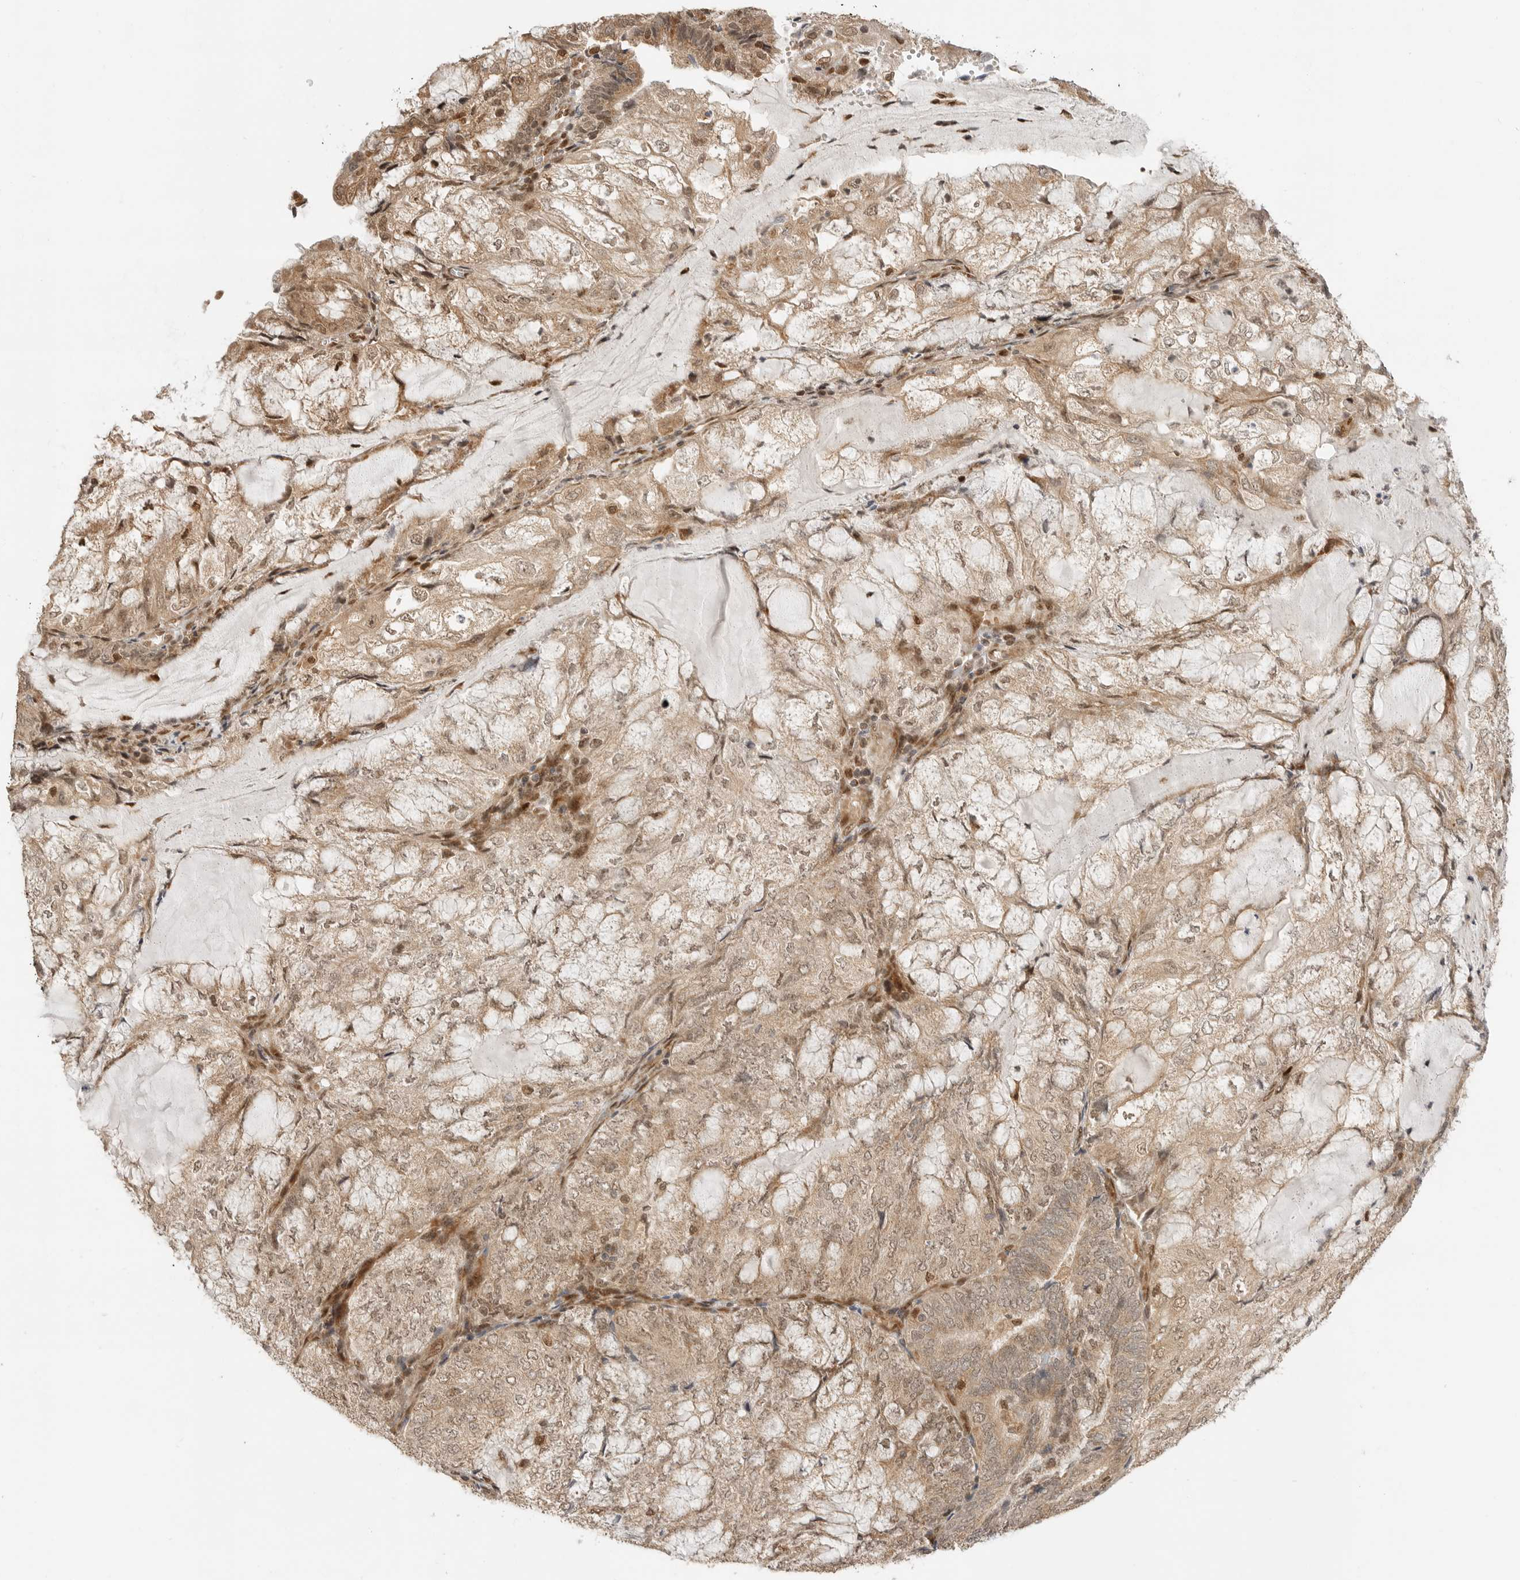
{"staining": {"intensity": "moderate", "quantity": ">75%", "location": "cytoplasmic/membranous,nuclear"}, "tissue": "endometrial cancer", "cell_type": "Tumor cells", "image_type": "cancer", "snomed": [{"axis": "morphology", "description": "Adenocarcinoma, NOS"}, {"axis": "topography", "description": "Endometrium"}], "caption": "Immunohistochemical staining of adenocarcinoma (endometrial) reveals medium levels of moderate cytoplasmic/membranous and nuclear expression in about >75% of tumor cells.", "gene": "ALKAL1", "patient": {"sex": "female", "age": 81}}